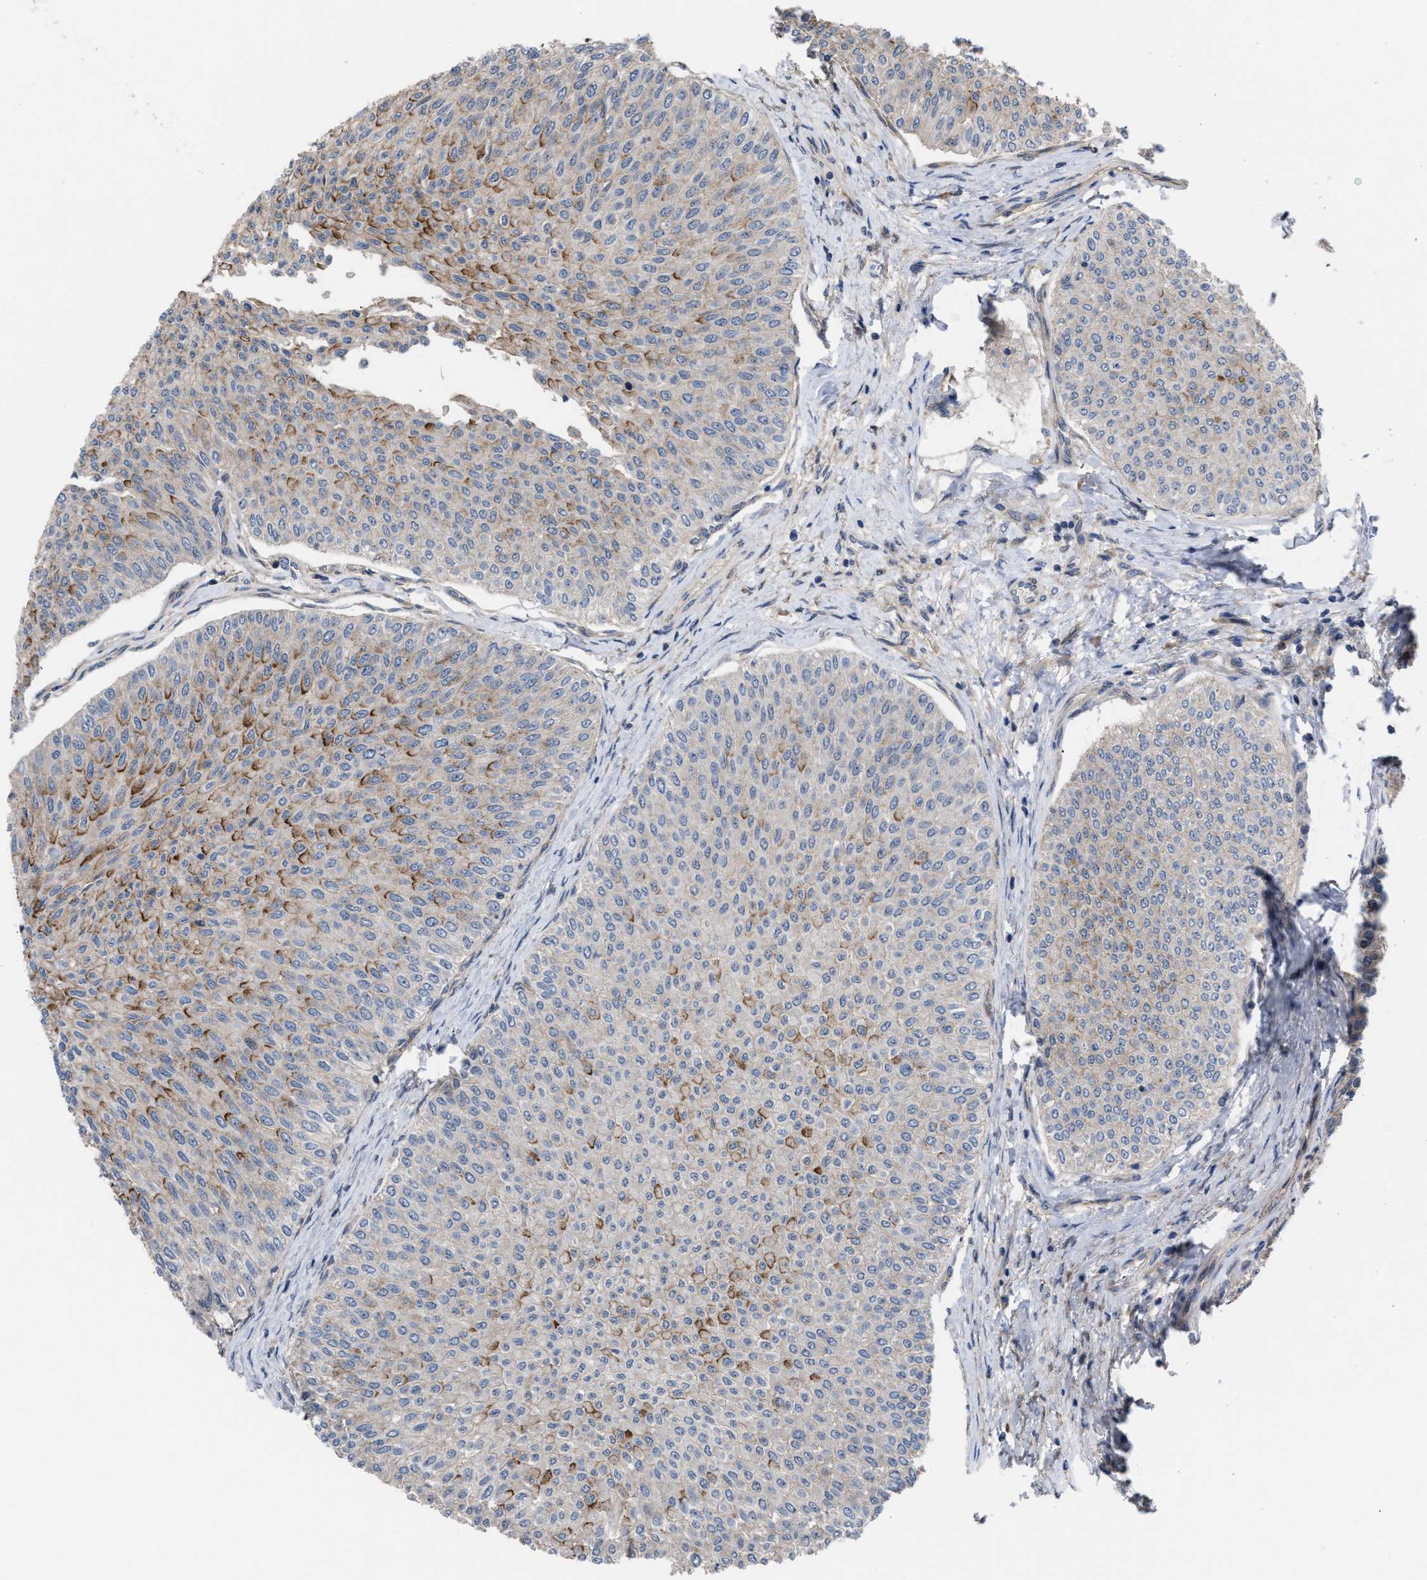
{"staining": {"intensity": "moderate", "quantity": "25%-75%", "location": "cytoplasmic/membranous"}, "tissue": "urothelial cancer", "cell_type": "Tumor cells", "image_type": "cancer", "snomed": [{"axis": "morphology", "description": "Urothelial carcinoma, Low grade"}, {"axis": "topography", "description": "Urinary bladder"}], "caption": "Immunohistochemical staining of human urothelial cancer displays medium levels of moderate cytoplasmic/membranous expression in about 25%-75% of tumor cells. (brown staining indicates protein expression, while blue staining denotes nuclei).", "gene": "TP53BP2", "patient": {"sex": "male", "age": 78}}